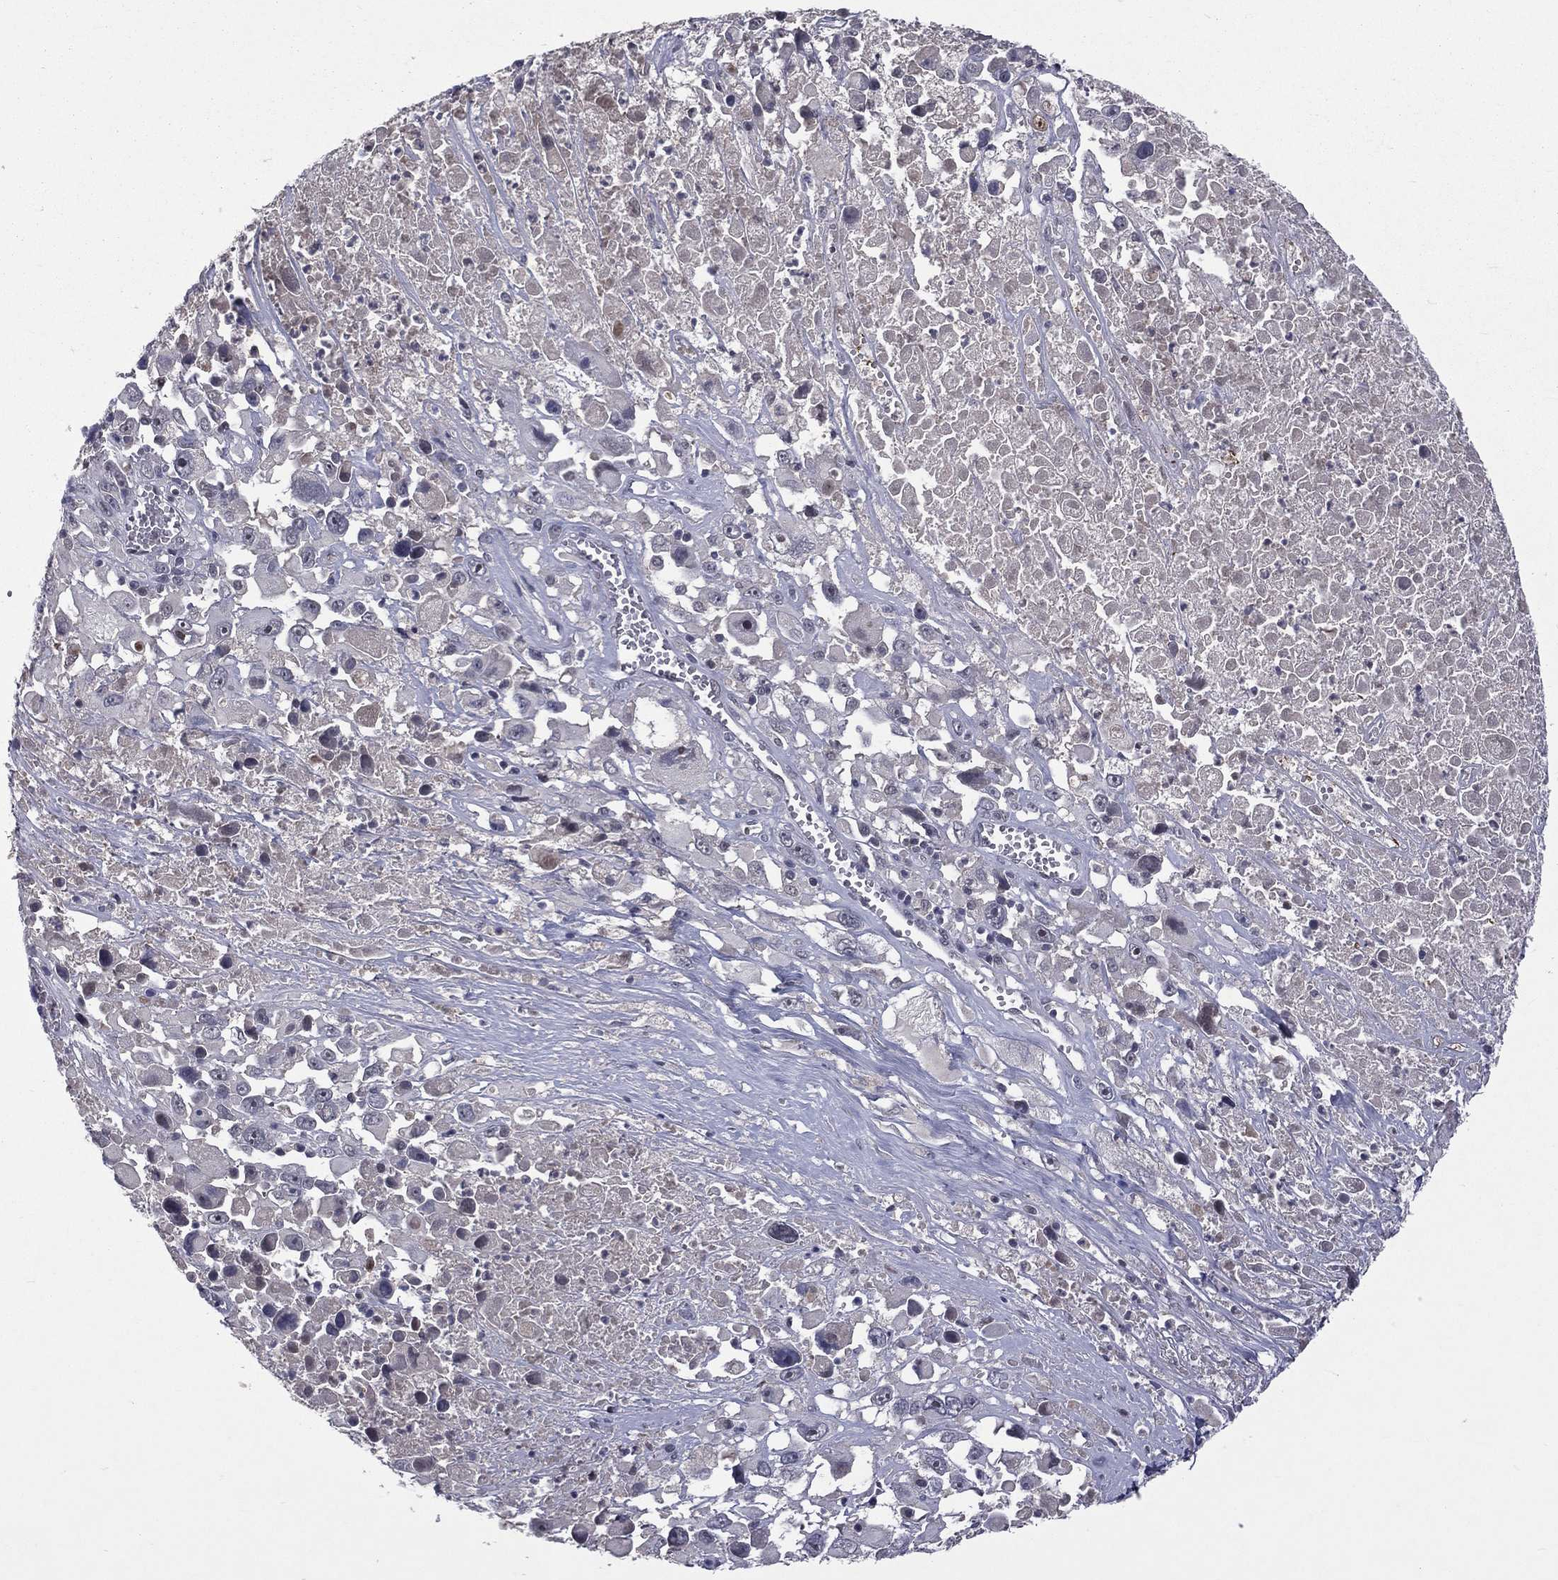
{"staining": {"intensity": "negative", "quantity": "none", "location": "none"}, "tissue": "melanoma", "cell_type": "Tumor cells", "image_type": "cancer", "snomed": [{"axis": "morphology", "description": "Malignant melanoma, Metastatic site"}, {"axis": "topography", "description": "Soft tissue"}], "caption": "DAB (3,3'-diaminobenzidine) immunohistochemical staining of malignant melanoma (metastatic site) exhibits no significant staining in tumor cells.", "gene": "DSG4", "patient": {"sex": "male", "age": 50}}